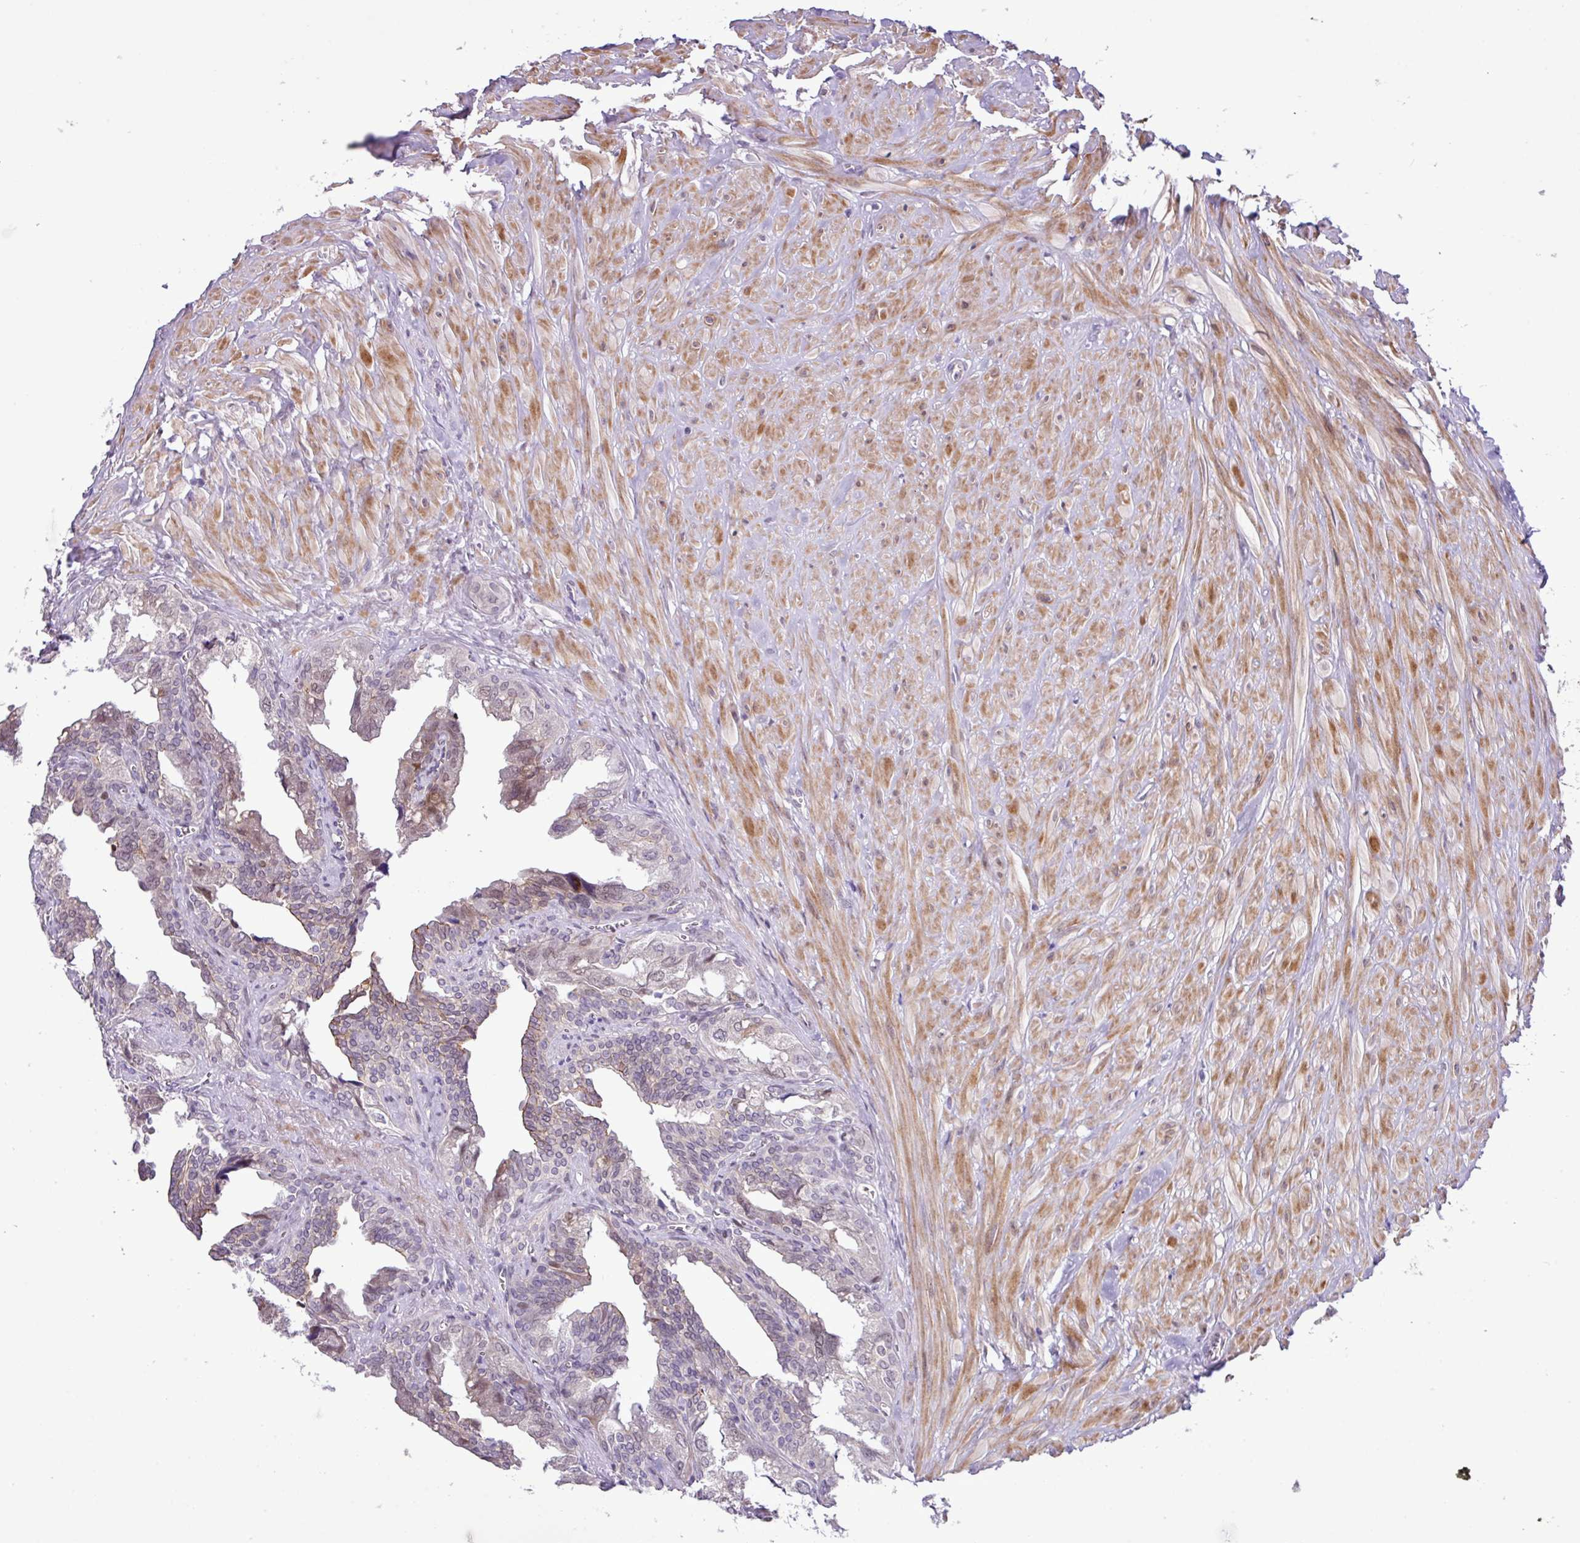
{"staining": {"intensity": "weak", "quantity": "25%-75%", "location": "cytoplasmic/membranous,nuclear"}, "tissue": "seminal vesicle", "cell_type": "Glandular cells", "image_type": "normal", "snomed": [{"axis": "morphology", "description": "Normal tissue, NOS"}, {"axis": "topography", "description": "Seminal veicle"}], "caption": "DAB immunohistochemical staining of benign human seminal vesicle exhibits weak cytoplasmic/membranous,nuclear protein staining in approximately 25%-75% of glandular cells.", "gene": "YLPM1", "patient": {"sex": "male", "age": 67}}